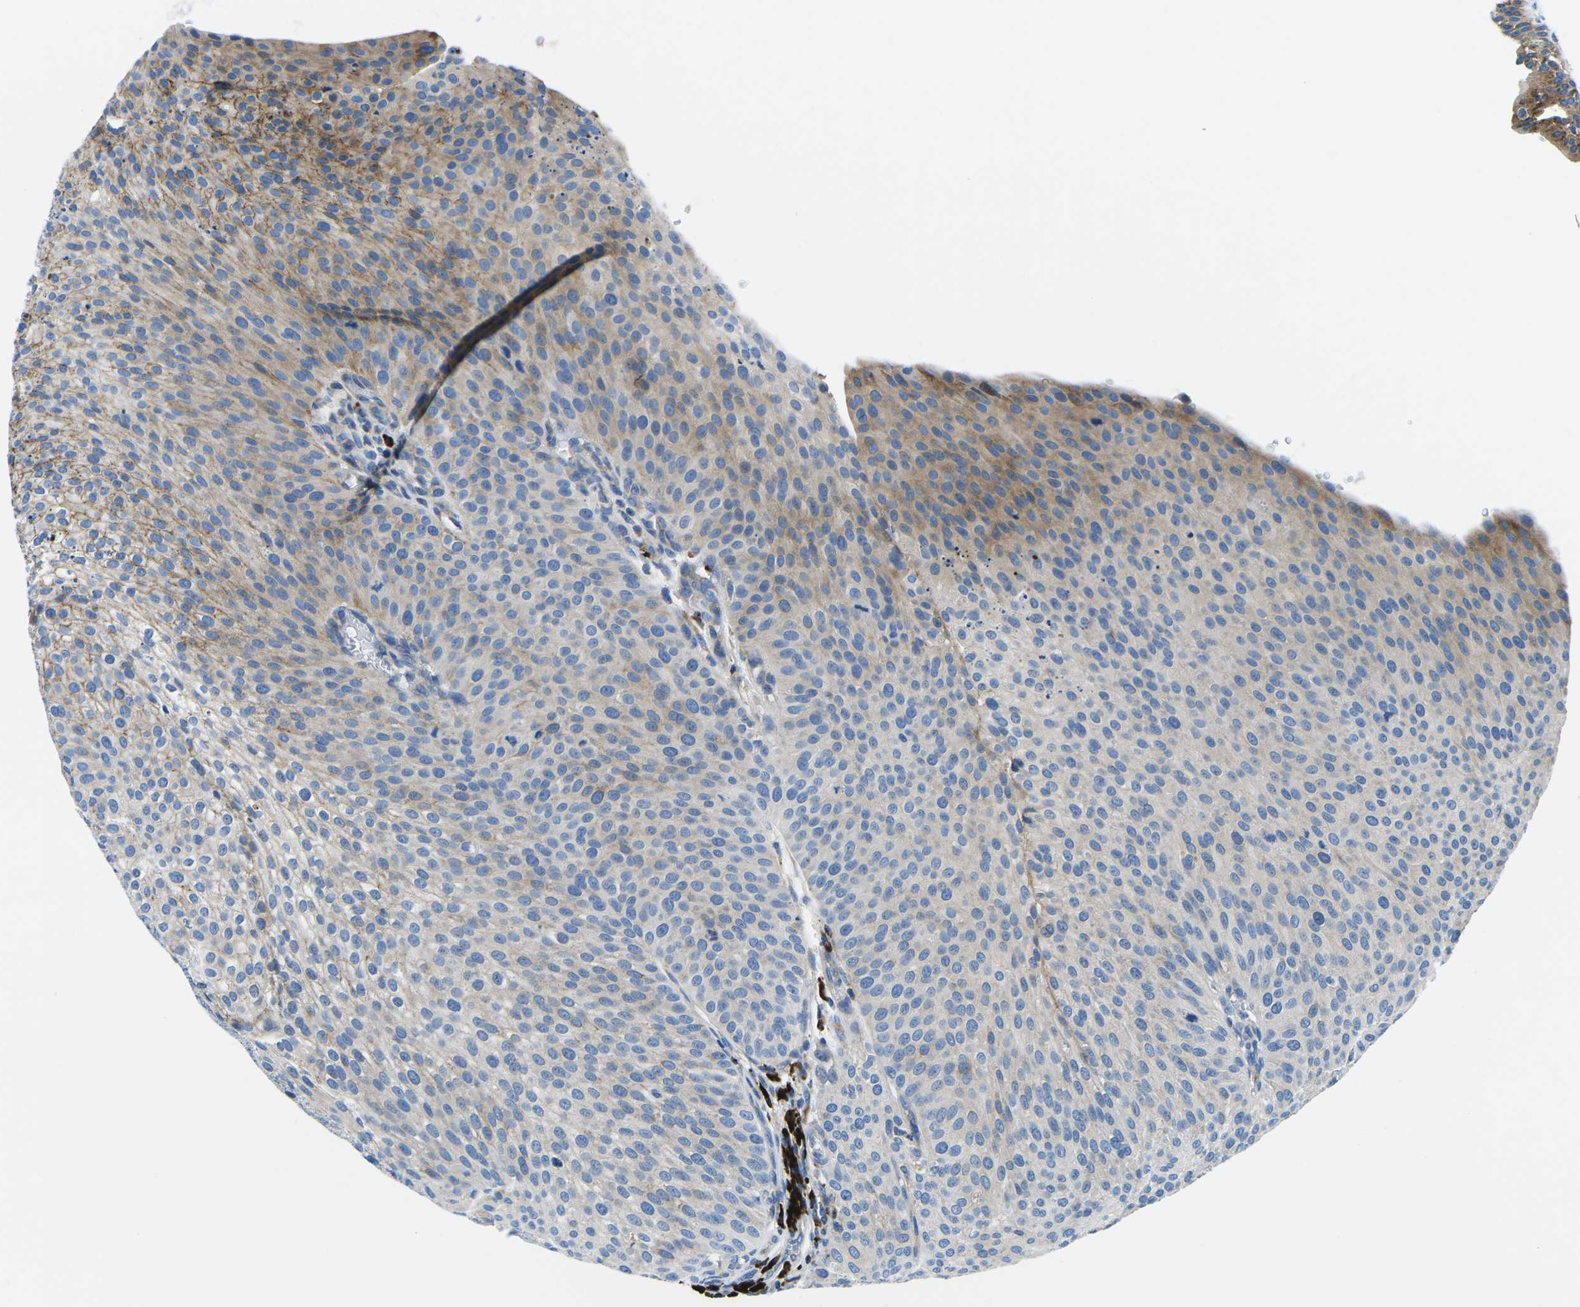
{"staining": {"intensity": "moderate", "quantity": "25%-75%", "location": "cytoplasmic/membranous"}, "tissue": "urothelial cancer", "cell_type": "Tumor cells", "image_type": "cancer", "snomed": [{"axis": "morphology", "description": "Urothelial carcinoma, Low grade"}, {"axis": "topography", "description": "Smooth muscle"}, {"axis": "topography", "description": "Urinary bladder"}], "caption": "A brown stain shows moderate cytoplasmic/membranous staining of a protein in human urothelial cancer tumor cells.", "gene": "MC4R", "patient": {"sex": "male", "age": 60}}